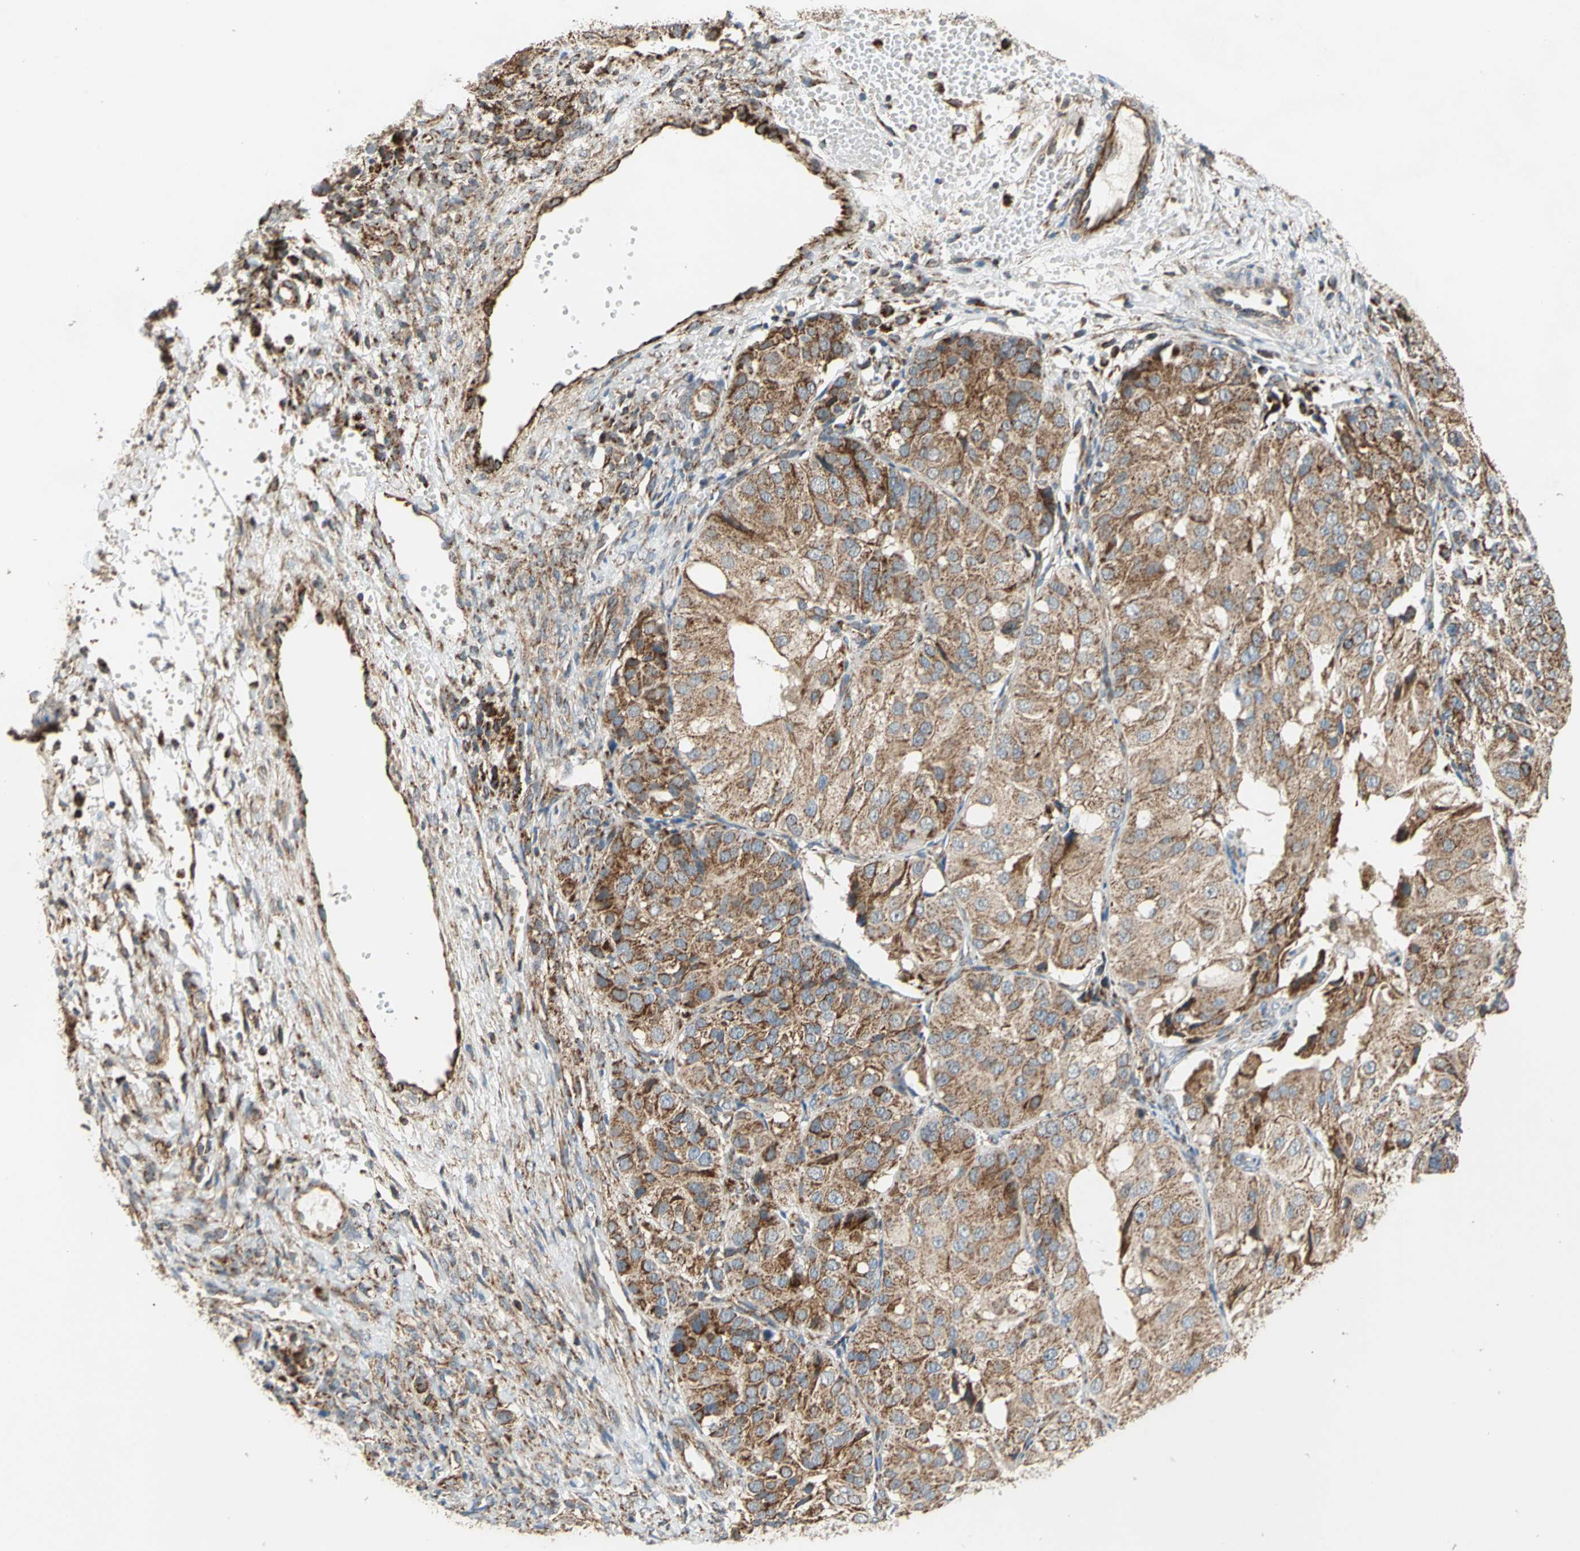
{"staining": {"intensity": "moderate", "quantity": ">75%", "location": "cytoplasmic/membranous"}, "tissue": "ovarian cancer", "cell_type": "Tumor cells", "image_type": "cancer", "snomed": [{"axis": "morphology", "description": "Carcinoma, endometroid"}, {"axis": "topography", "description": "Ovary"}], "caption": "Endometroid carcinoma (ovarian) stained for a protein (brown) exhibits moderate cytoplasmic/membranous positive expression in about >75% of tumor cells.", "gene": "MRPS22", "patient": {"sex": "female", "age": 51}}